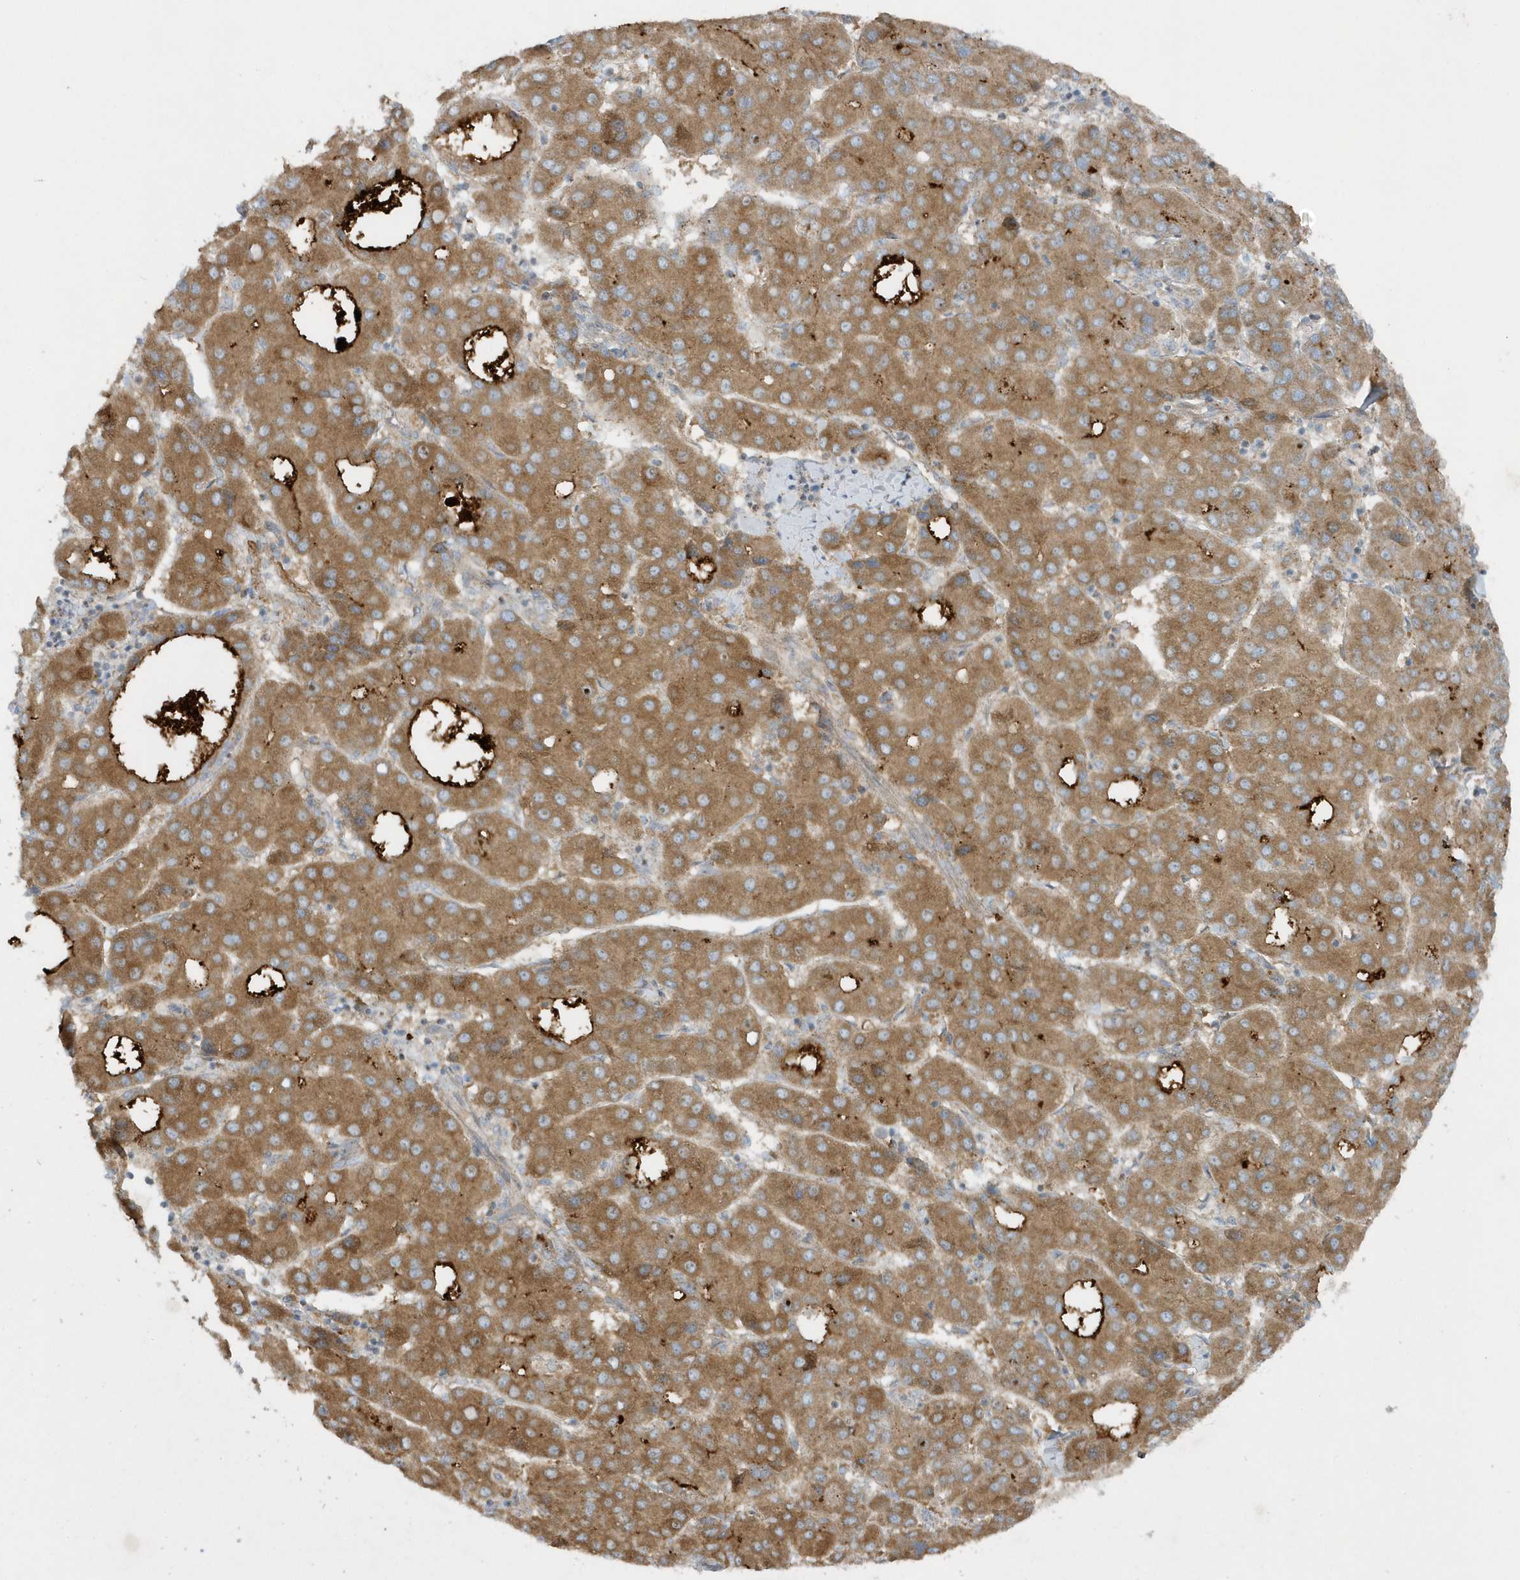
{"staining": {"intensity": "moderate", "quantity": ">75%", "location": "cytoplasmic/membranous"}, "tissue": "liver cancer", "cell_type": "Tumor cells", "image_type": "cancer", "snomed": [{"axis": "morphology", "description": "Carcinoma, Hepatocellular, NOS"}, {"axis": "topography", "description": "Liver"}], "caption": "High-power microscopy captured an immunohistochemistry histopathology image of liver cancer (hepatocellular carcinoma), revealing moderate cytoplasmic/membranous staining in approximately >75% of tumor cells.", "gene": "SLC38A2", "patient": {"sex": "male", "age": 65}}